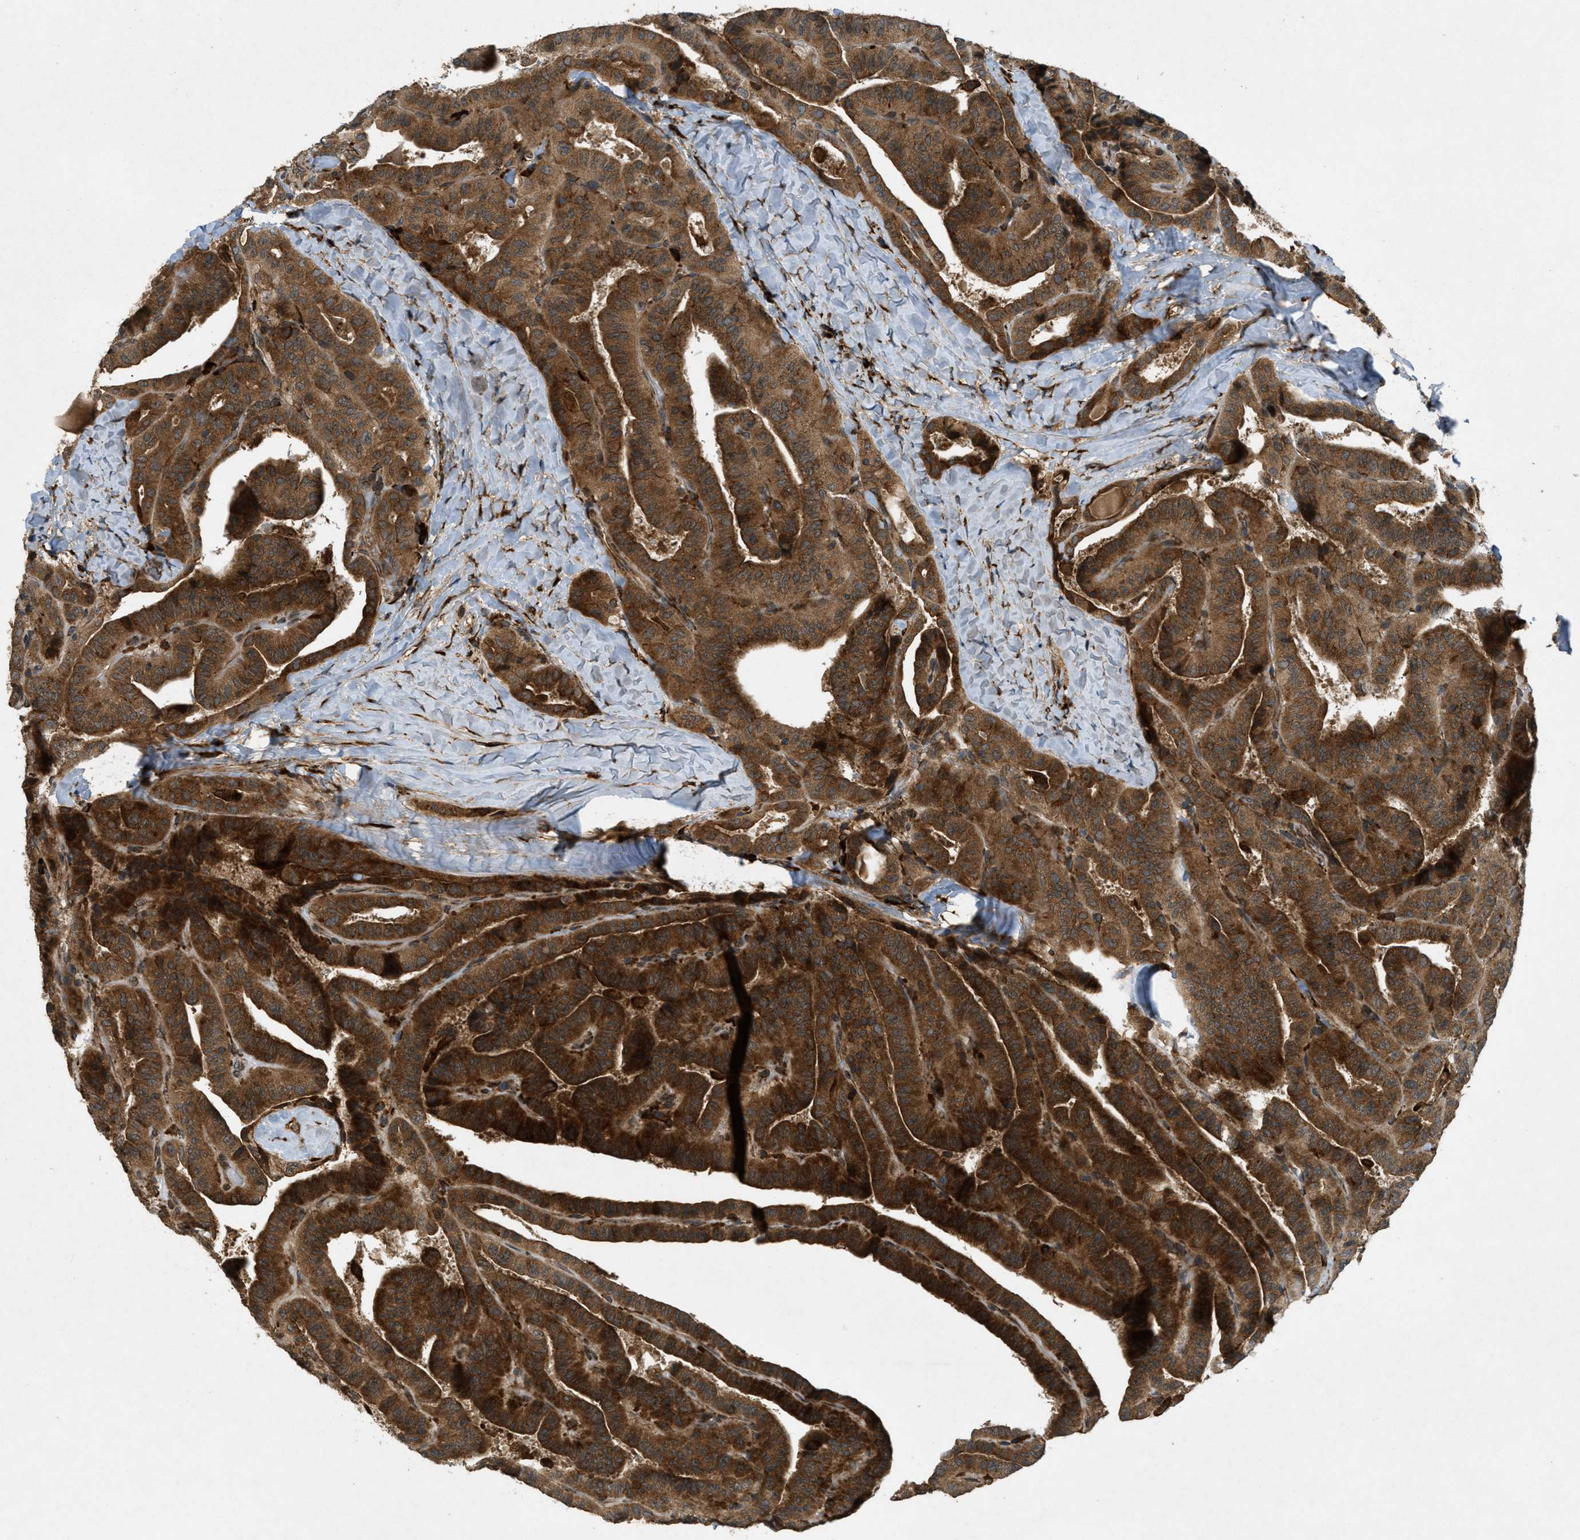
{"staining": {"intensity": "strong", "quantity": ">75%", "location": "cytoplasmic/membranous"}, "tissue": "thyroid cancer", "cell_type": "Tumor cells", "image_type": "cancer", "snomed": [{"axis": "morphology", "description": "Papillary adenocarcinoma, NOS"}, {"axis": "topography", "description": "Thyroid gland"}], "caption": "A brown stain highlights strong cytoplasmic/membranous expression of a protein in human papillary adenocarcinoma (thyroid) tumor cells.", "gene": "PCDH18", "patient": {"sex": "male", "age": 77}}